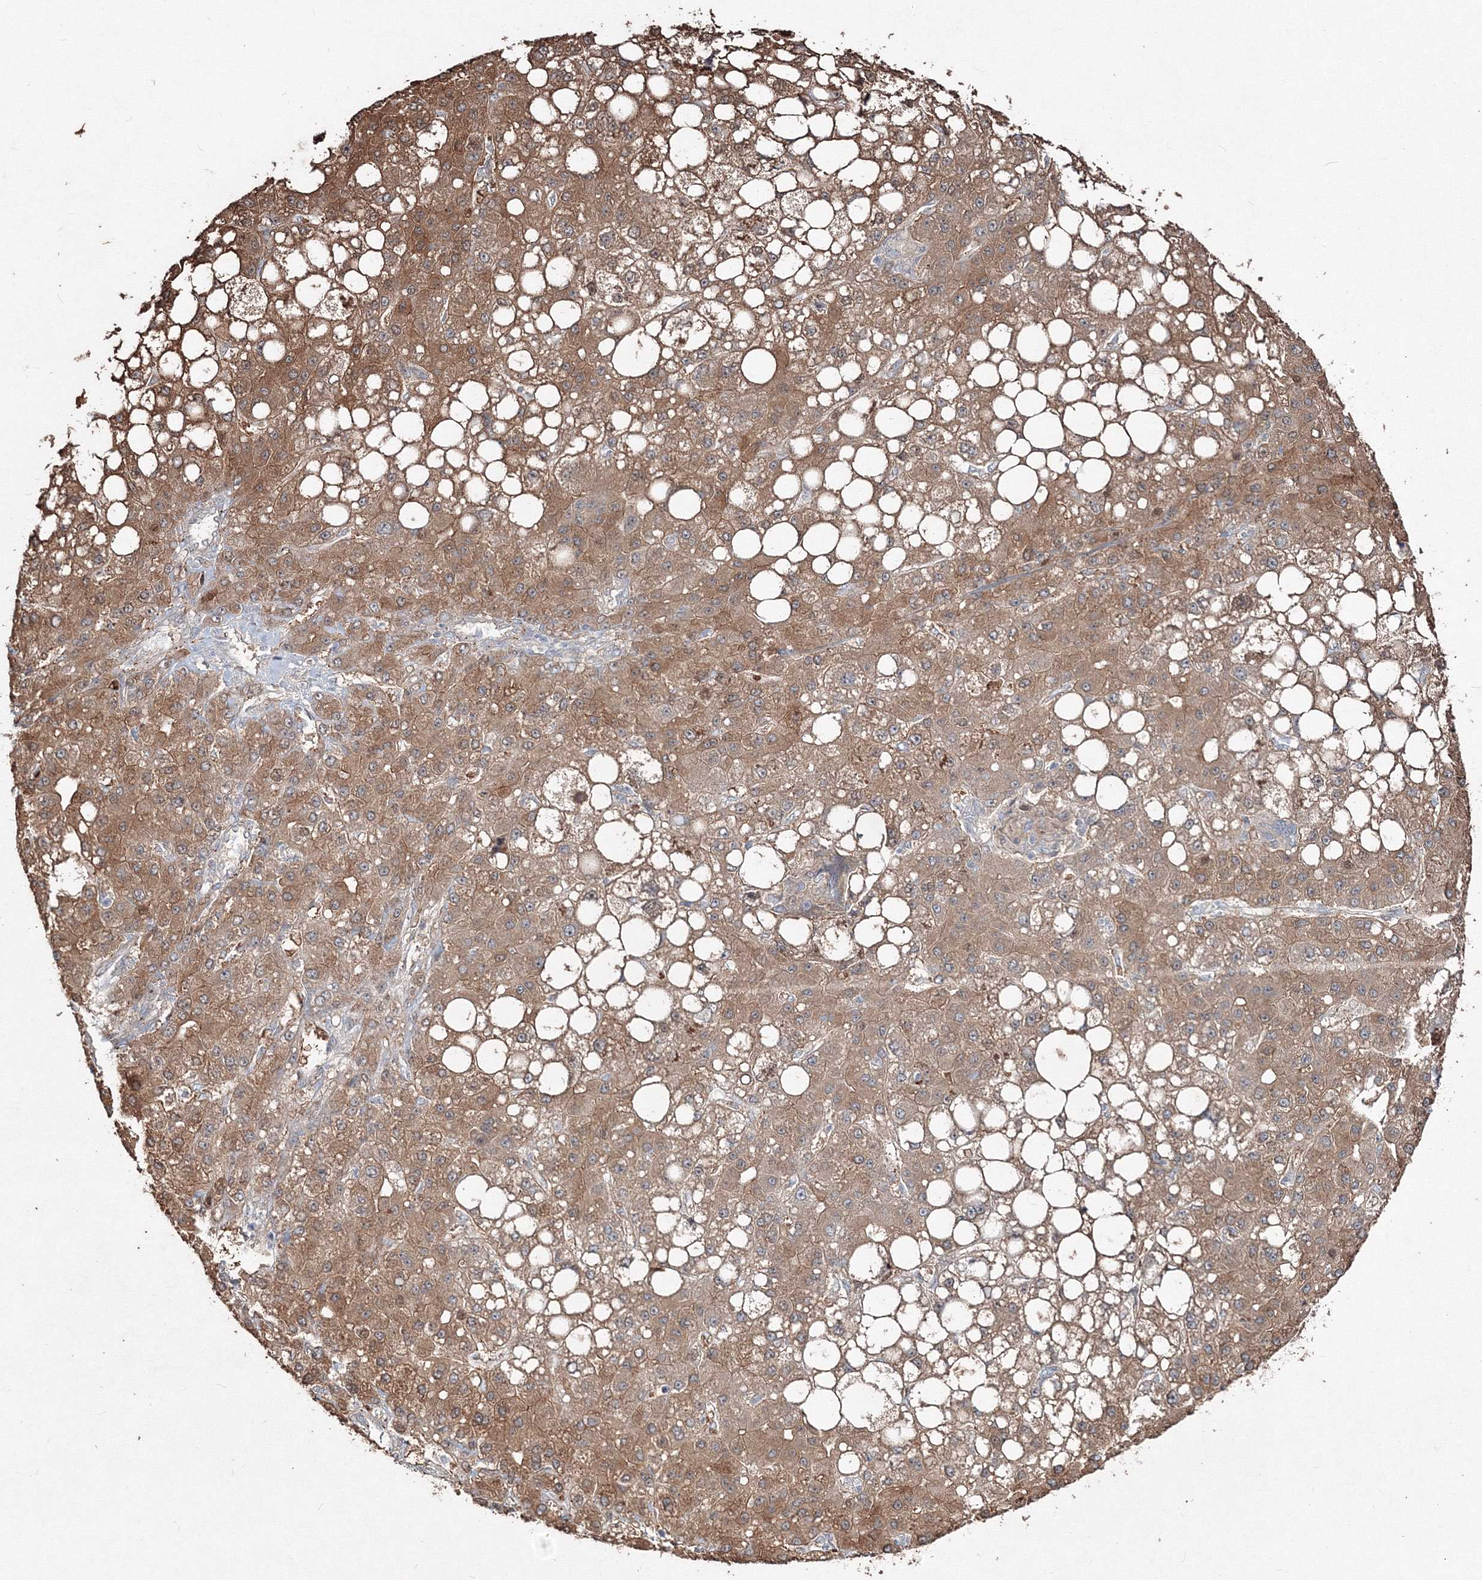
{"staining": {"intensity": "moderate", "quantity": ">75%", "location": "cytoplasmic/membranous"}, "tissue": "liver cancer", "cell_type": "Tumor cells", "image_type": "cancer", "snomed": [{"axis": "morphology", "description": "Carcinoma, Hepatocellular, NOS"}, {"axis": "topography", "description": "Liver"}], "caption": "Immunohistochemical staining of human liver cancer (hepatocellular carcinoma) demonstrates moderate cytoplasmic/membranous protein expression in approximately >75% of tumor cells.", "gene": "MKRN2", "patient": {"sex": "male", "age": 67}}